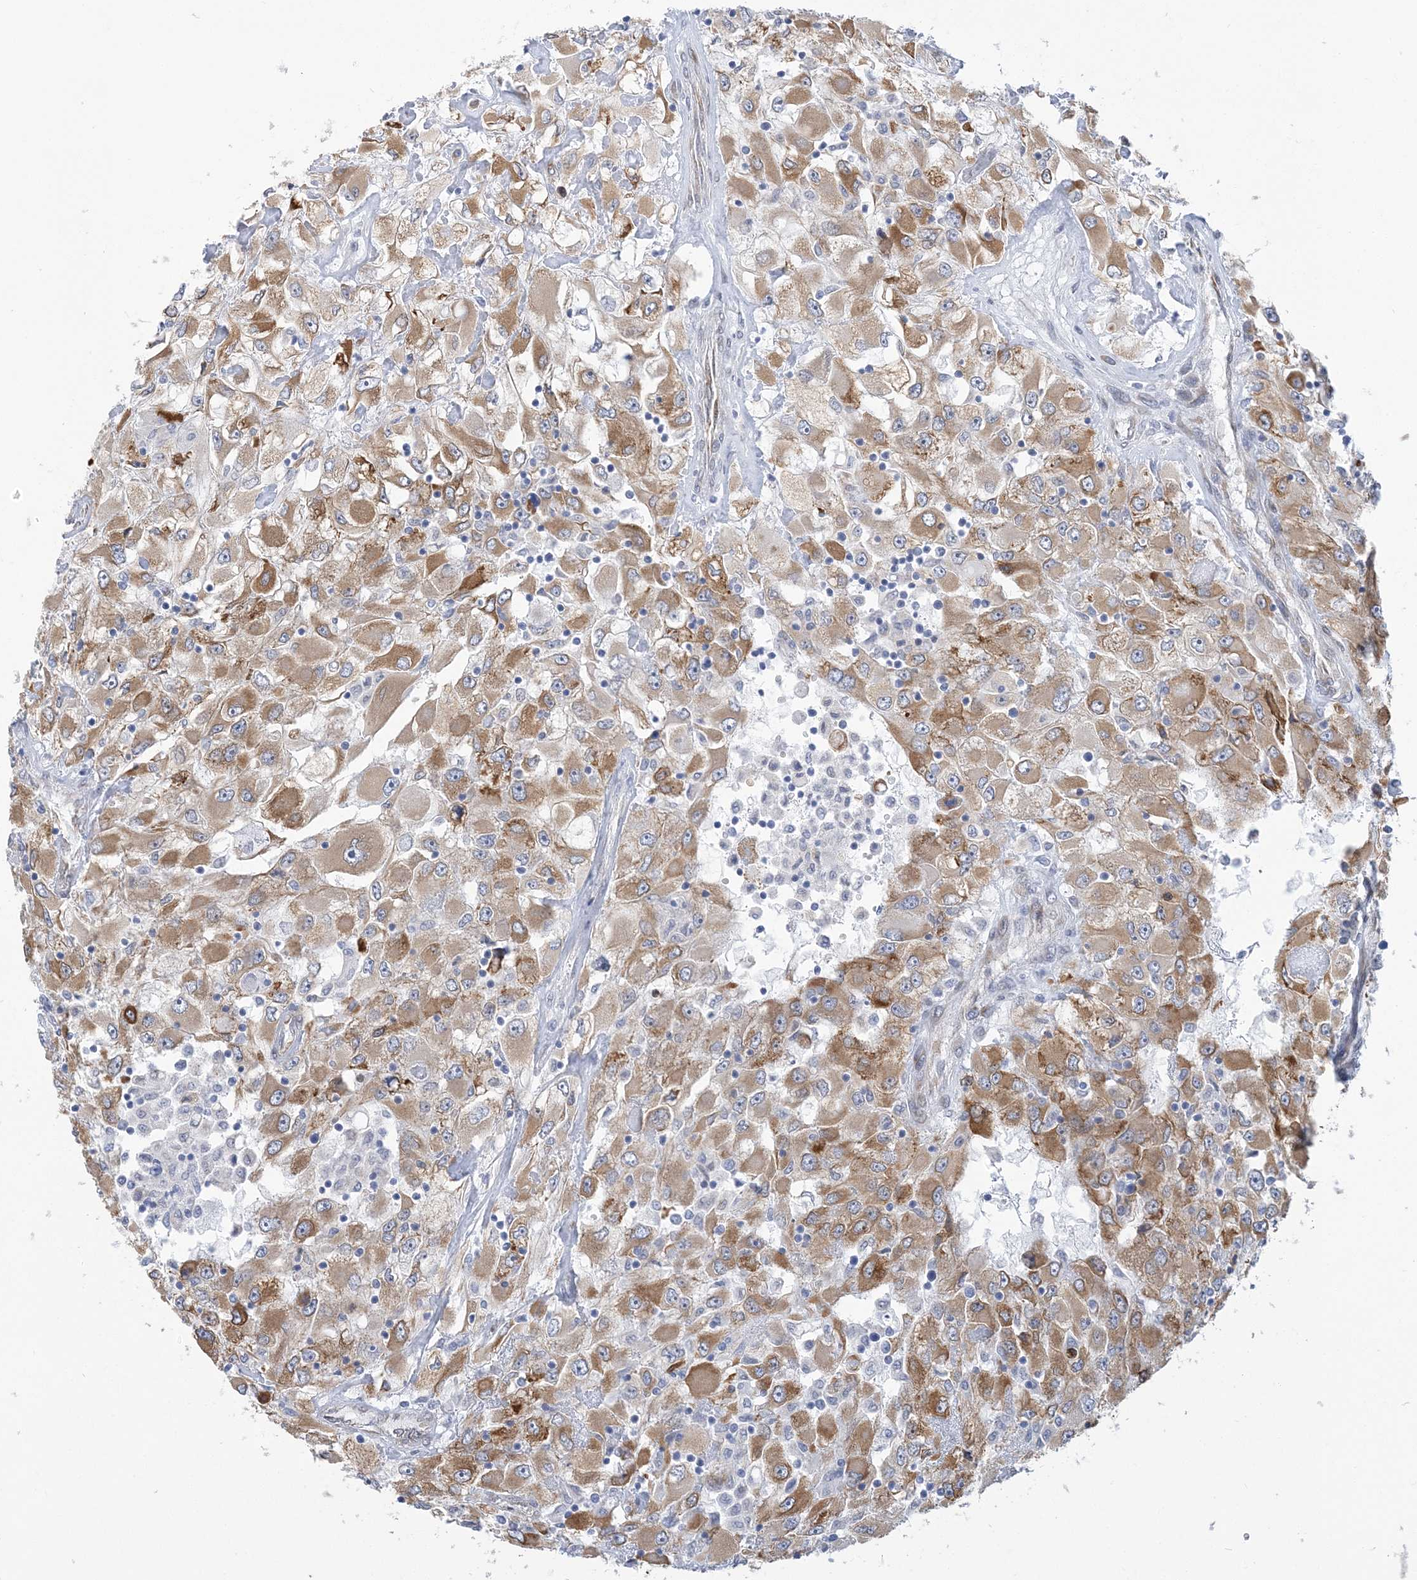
{"staining": {"intensity": "moderate", "quantity": ">75%", "location": "cytoplasmic/membranous"}, "tissue": "renal cancer", "cell_type": "Tumor cells", "image_type": "cancer", "snomed": [{"axis": "morphology", "description": "Adenocarcinoma, NOS"}, {"axis": "topography", "description": "Kidney"}], "caption": "Human renal cancer (adenocarcinoma) stained with a brown dye demonstrates moderate cytoplasmic/membranous positive expression in approximately >75% of tumor cells.", "gene": "PLEKHG4B", "patient": {"sex": "female", "age": 52}}